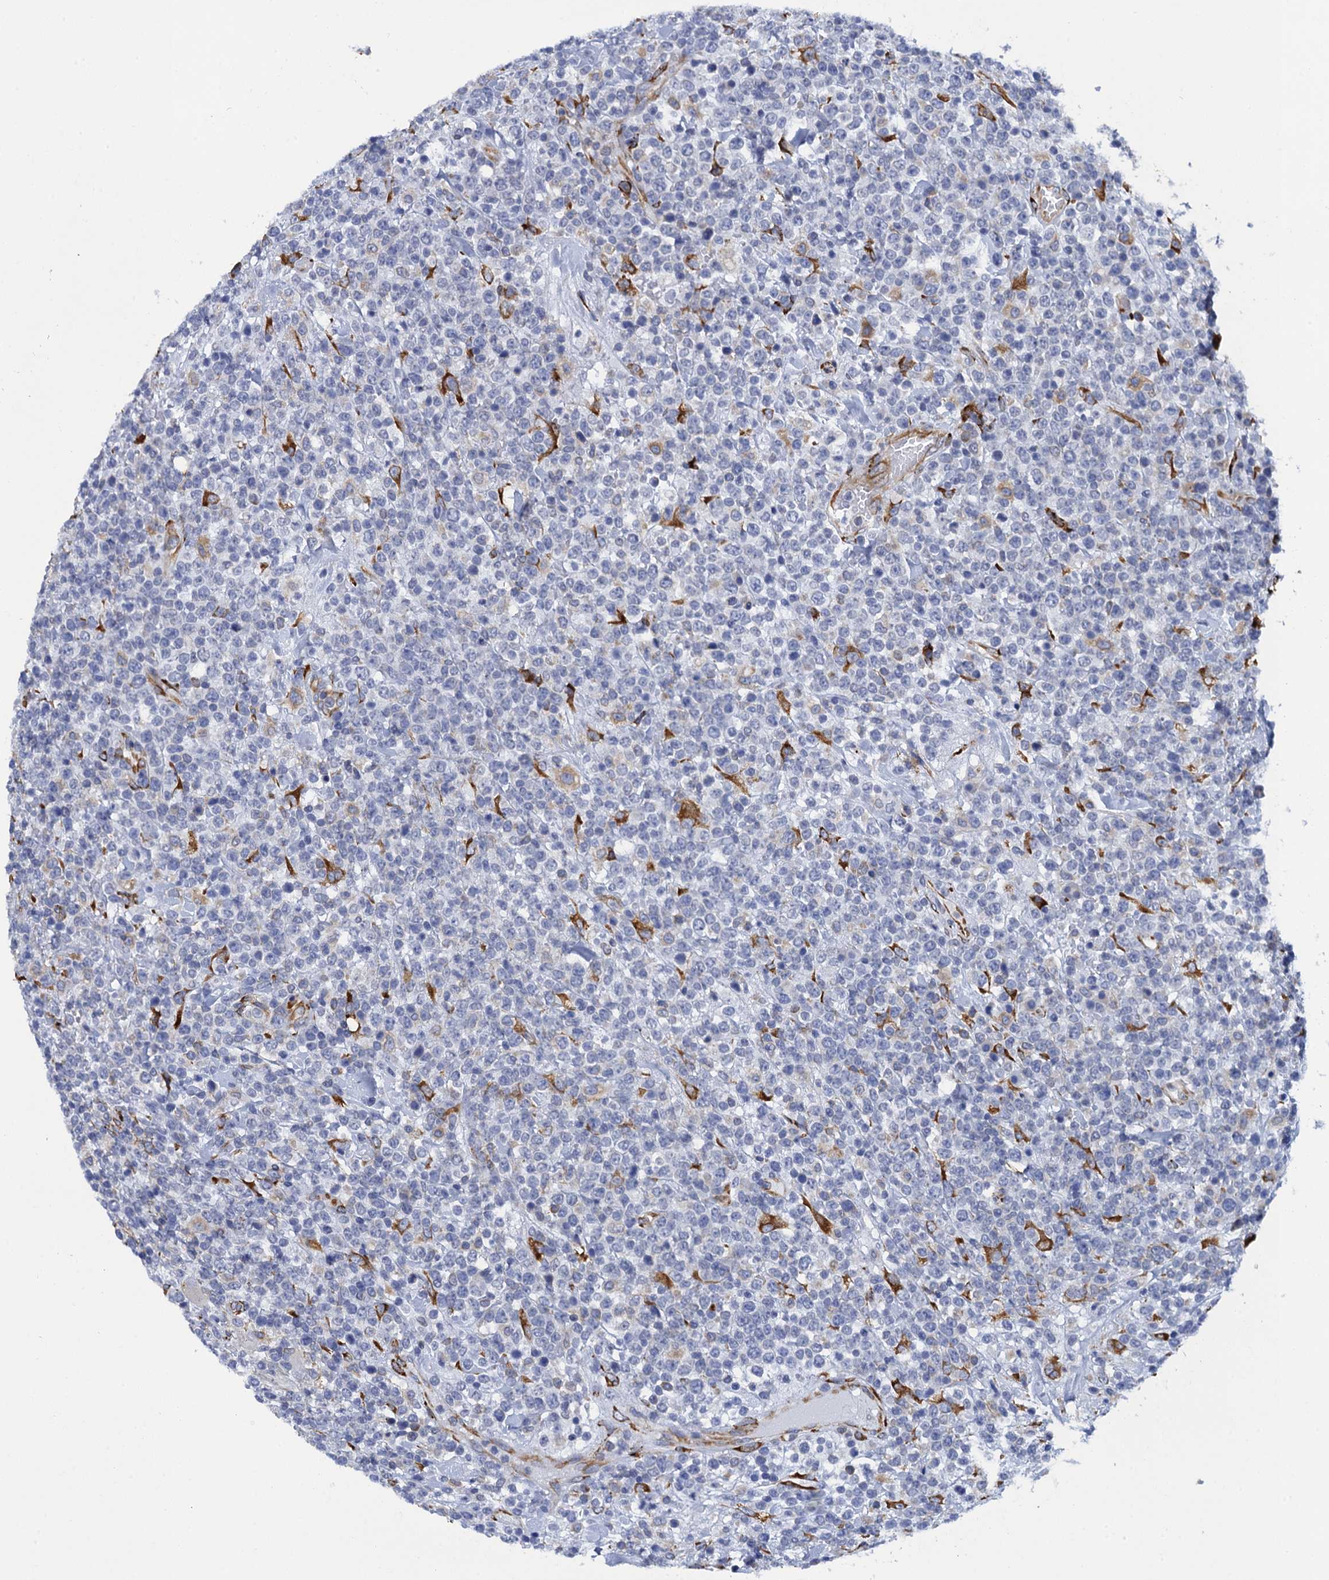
{"staining": {"intensity": "negative", "quantity": "none", "location": "none"}, "tissue": "lymphoma", "cell_type": "Tumor cells", "image_type": "cancer", "snomed": [{"axis": "morphology", "description": "Malignant lymphoma, non-Hodgkin's type, High grade"}, {"axis": "topography", "description": "Colon"}], "caption": "Tumor cells are negative for brown protein staining in malignant lymphoma, non-Hodgkin's type (high-grade).", "gene": "POGLUT3", "patient": {"sex": "female", "age": 53}}